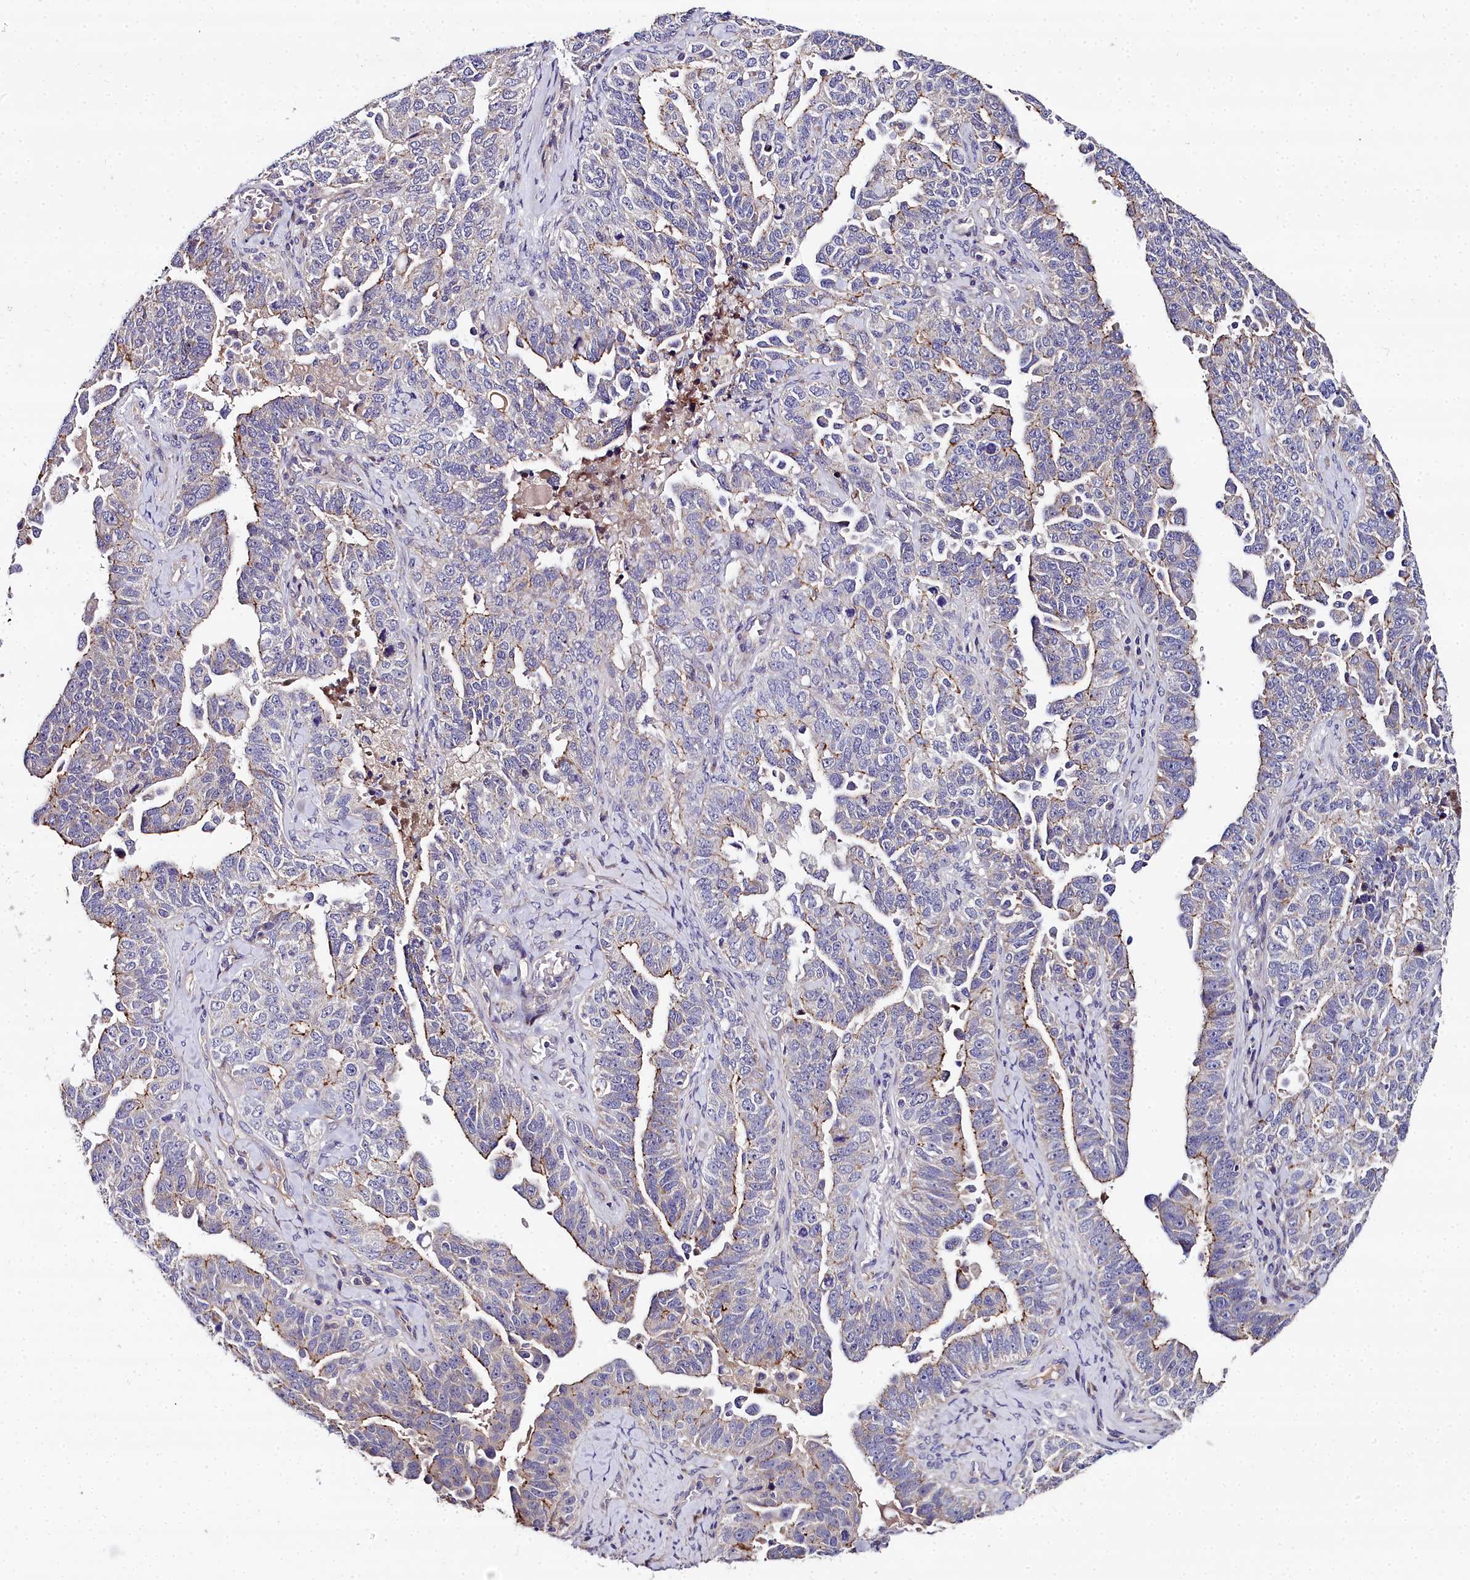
{"staining": {"intensity": "weak", "quantity": "25%-75%", "location": "cytoplasmic/membranous"}, "tissue": "ovarian cancer", "cell_type": "Tumor cells", "image_type": "cancer", "snomed": [{"axis": "morphology", "description": "Carcinoma, endometroid"}, {"axis": "topography", "description": "Ovary"}], "caption": "A brown stain shows weak cytoplasmic/membranous staining of a protein in endometroid carcinoma (ovarian) tumor cells.", "gene": "NT5M", "patient": {"sex": "female", "age": 62}}